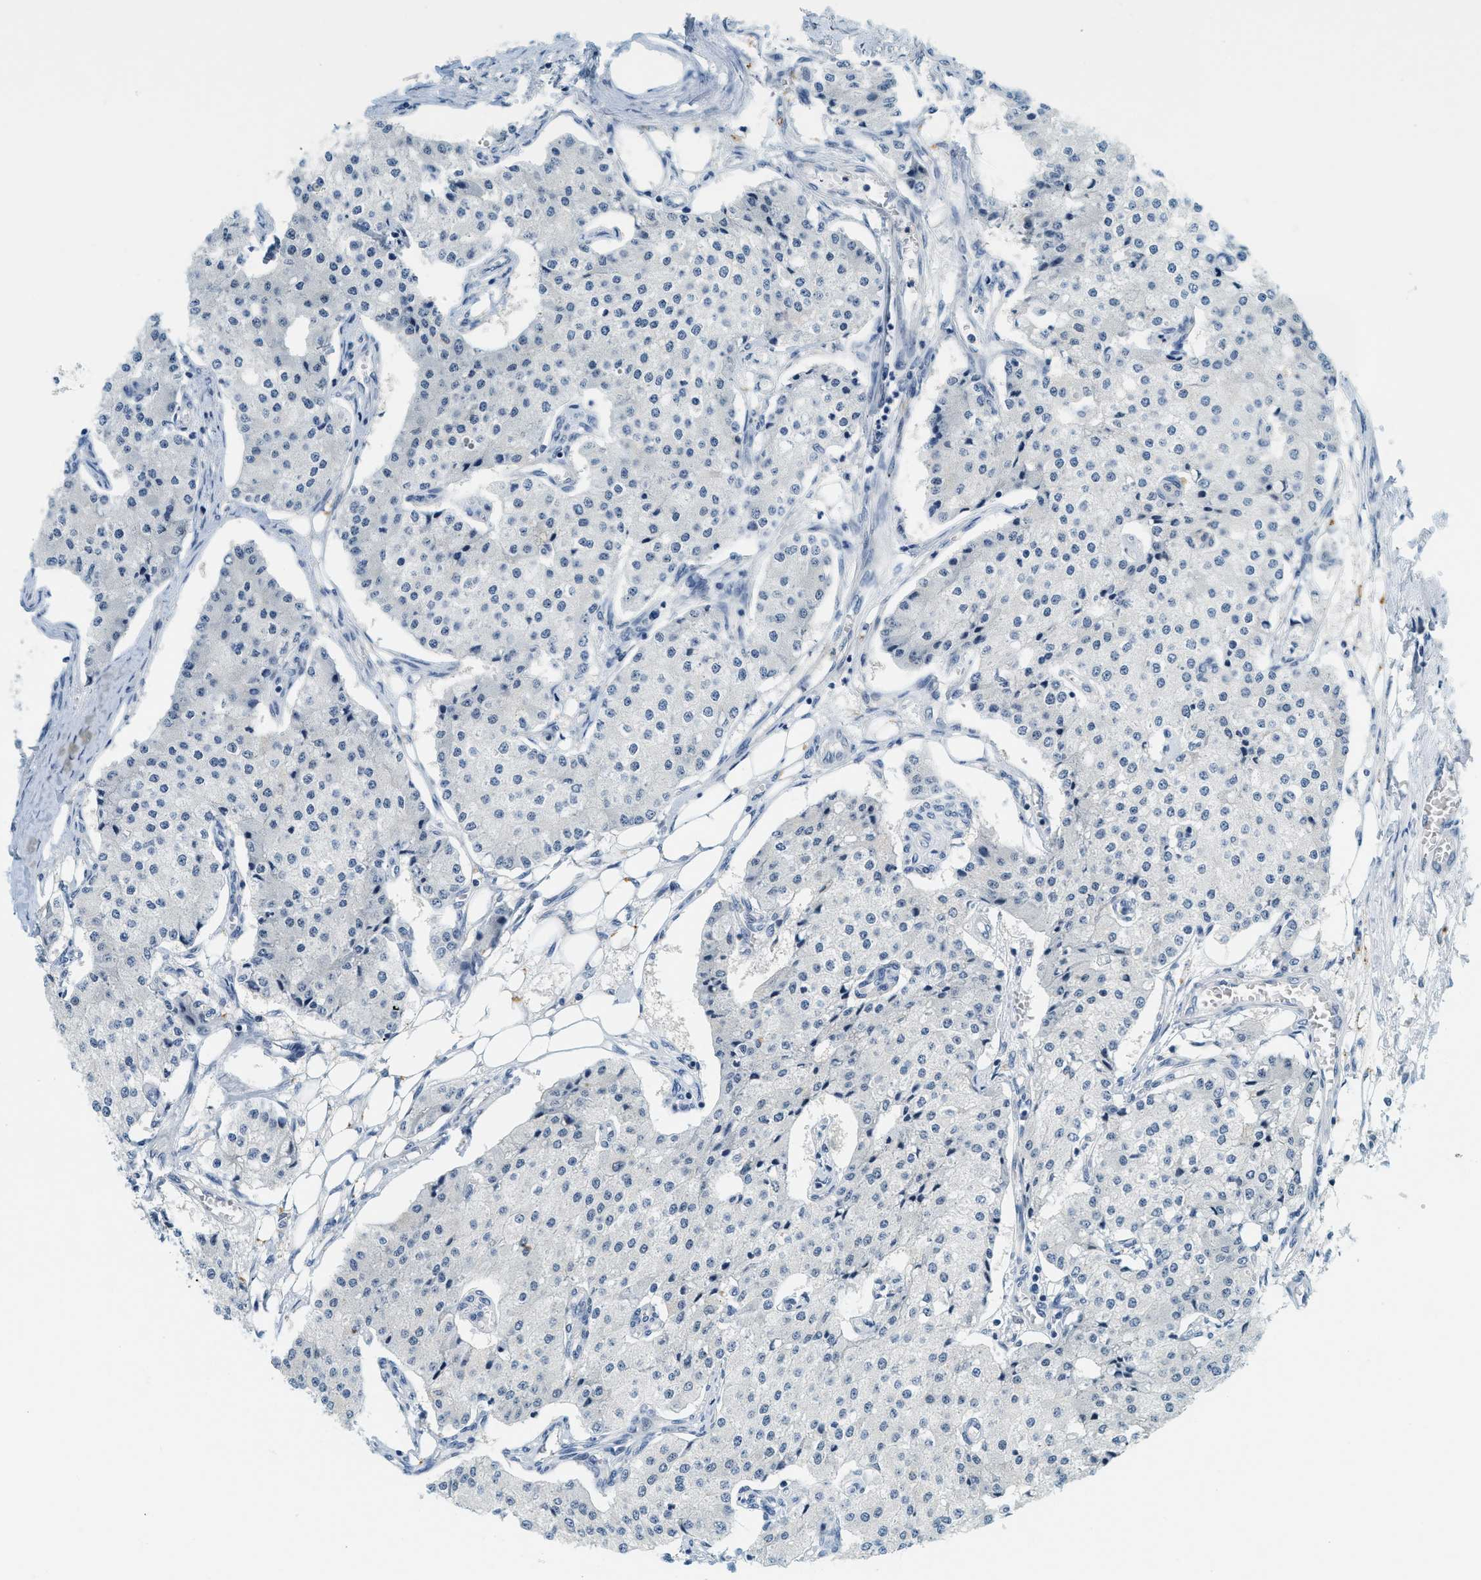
{"staining": {"intensity": "negative", "quantity": "none", "location": "none"}, "tissue": "carcinoid", "cell_type": "Tumor cells", "image_type": "cancer", "snomed": [{"axis": "morphology", "description": "Carcinoid, malignant, NOS"}, {"axis": "topography", "description": "Colon"}], "caption": "Tumor cells show no significant protein staining in carcinoid (malignant).", "gene": "RASGRP2", "patient": {"sex": "female", "age": 52}}